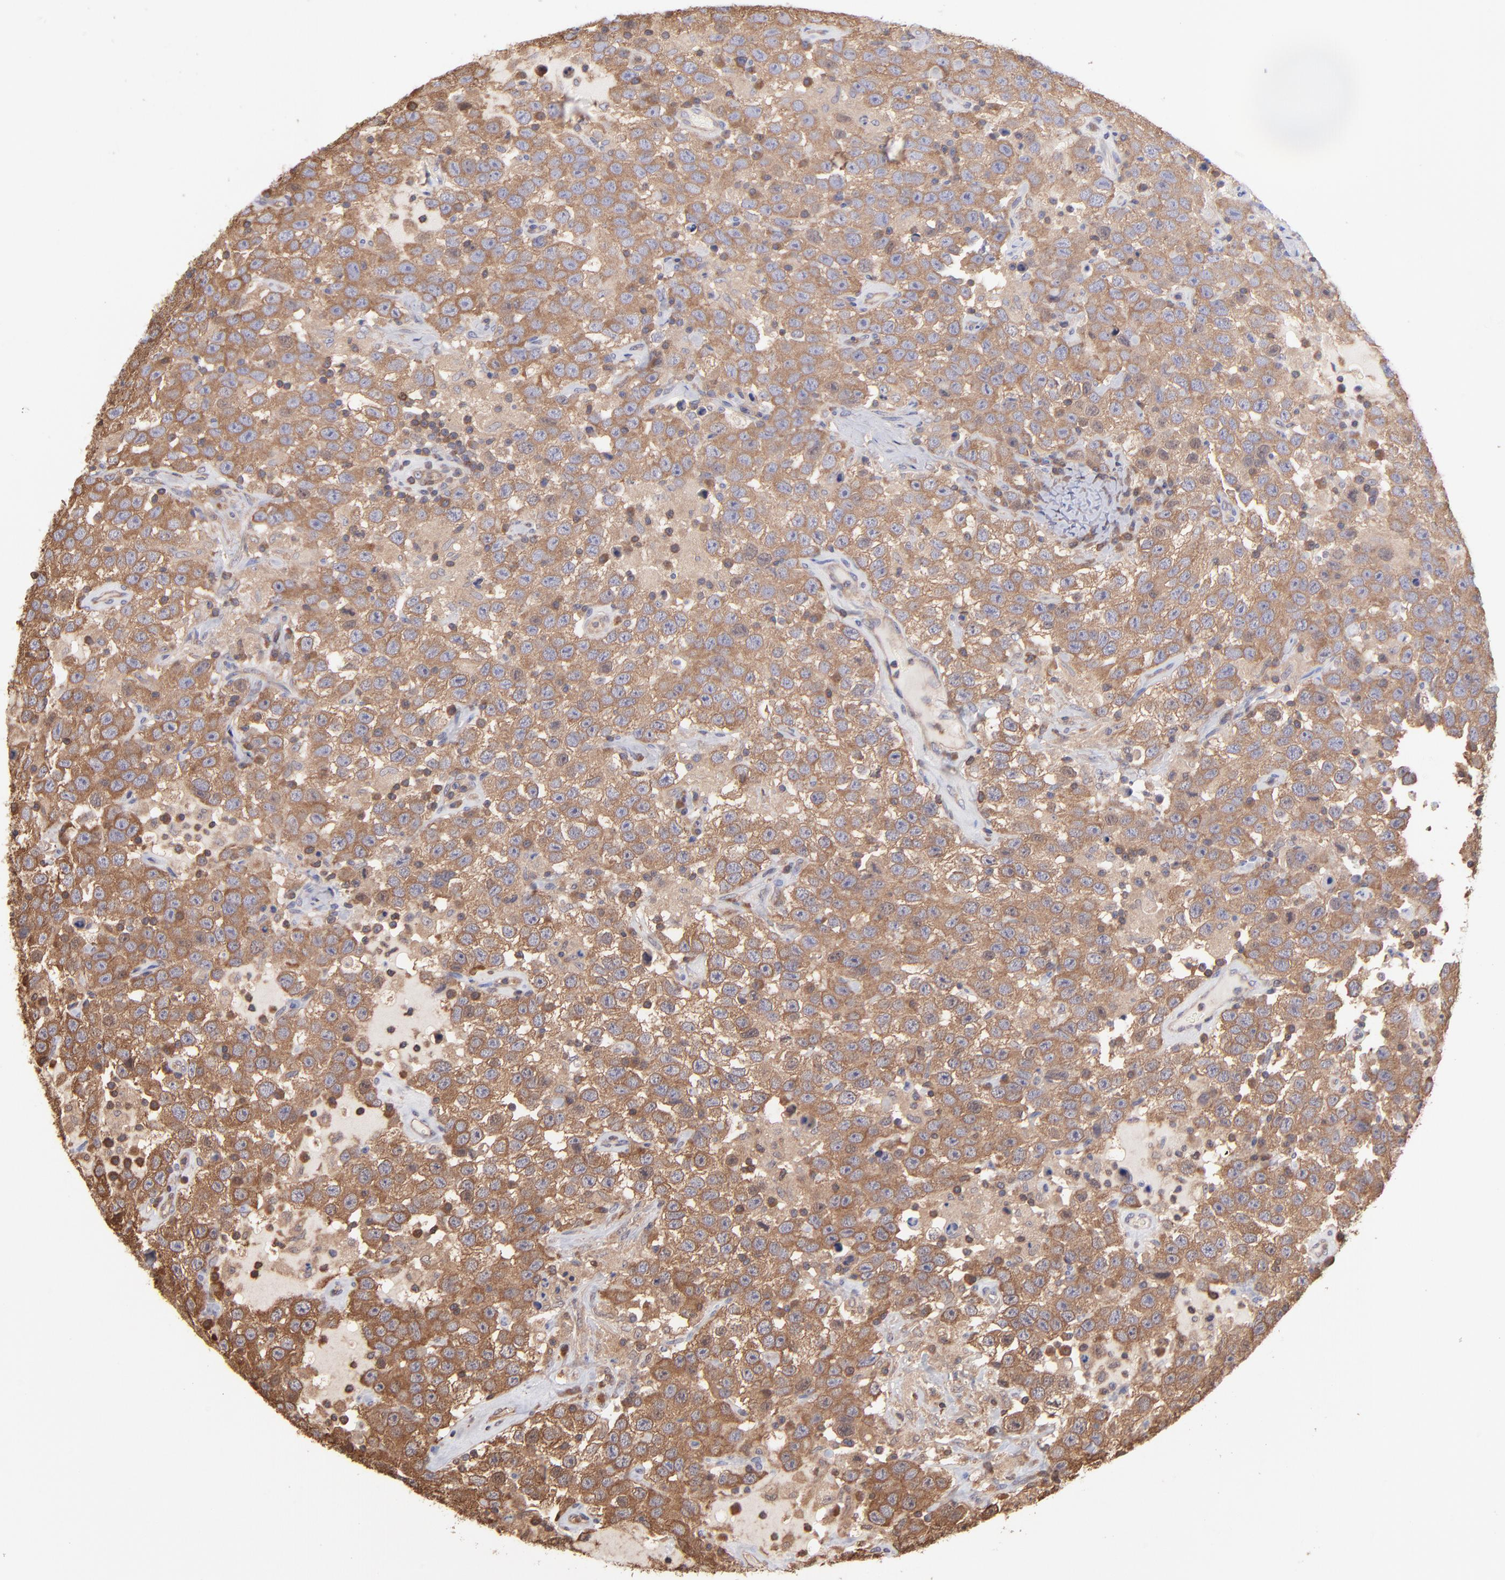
{"staining": {"intensity": "strong", "quantity": ">75%", "location": "cytoplasmic/membranous"}, "tissue": "testis cancer", "cell_type": "Tumor cells", "image_type": "cancer", "snomed": [{"axis": "morphology", "description": "Seminoma, NOS"}, {"axis": "topography", "description": "Testis"}], "caption": "IHC staining of testis cancer (seminoma), which demonstrates high levels of strong cytoplasmic/membranous expression in approximately >75% of tumor cells indicating strong cytoplasmic/membranous protein expression. The staining was performed using DAB (brown) for protein detection and nuclei were counterstained in hematoxylin (blue).", "gene": "MAP2K2", "patient": {"sex": "male", "age": 41}}